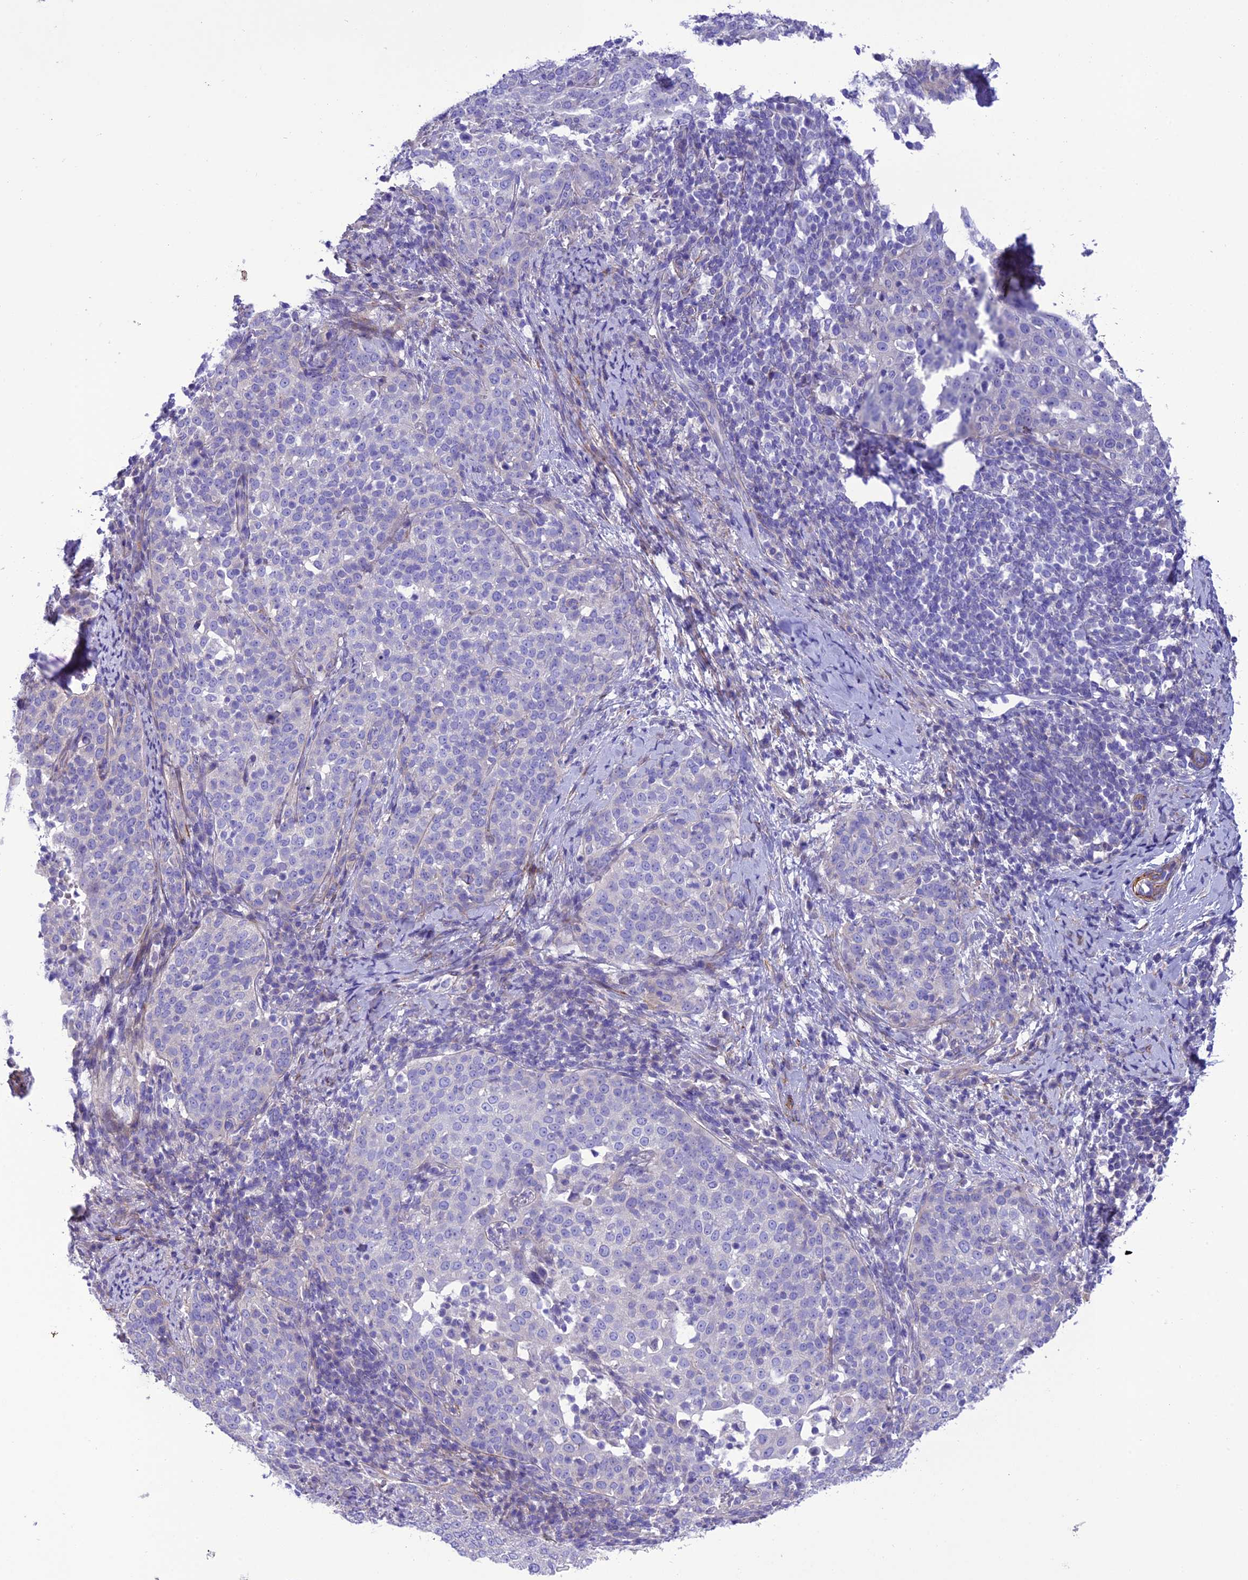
{"staining": {"intensity": "negative", "quantity": "none", "location": "none"}, "tissue": "cervical cancer", "cell_type": "Tumor cells", "image_type": "cancer", "snomed": [{"axis": "morphology", "description": "Squamous cell carcinoma, NOS"}, {"axis": "topography", "description": "Cervix"}], "caption": "Tumor cells are negative for brown protein staining in cervical cancer. (Stains: DAB (3,3'-diaminobenzidine) IHC with hematoxylin counter stain, Microscopy: brightfield microscopy at high magnification).", "gene": "FRA10AC1", "patient": {"sex": "female", "age": 57}}